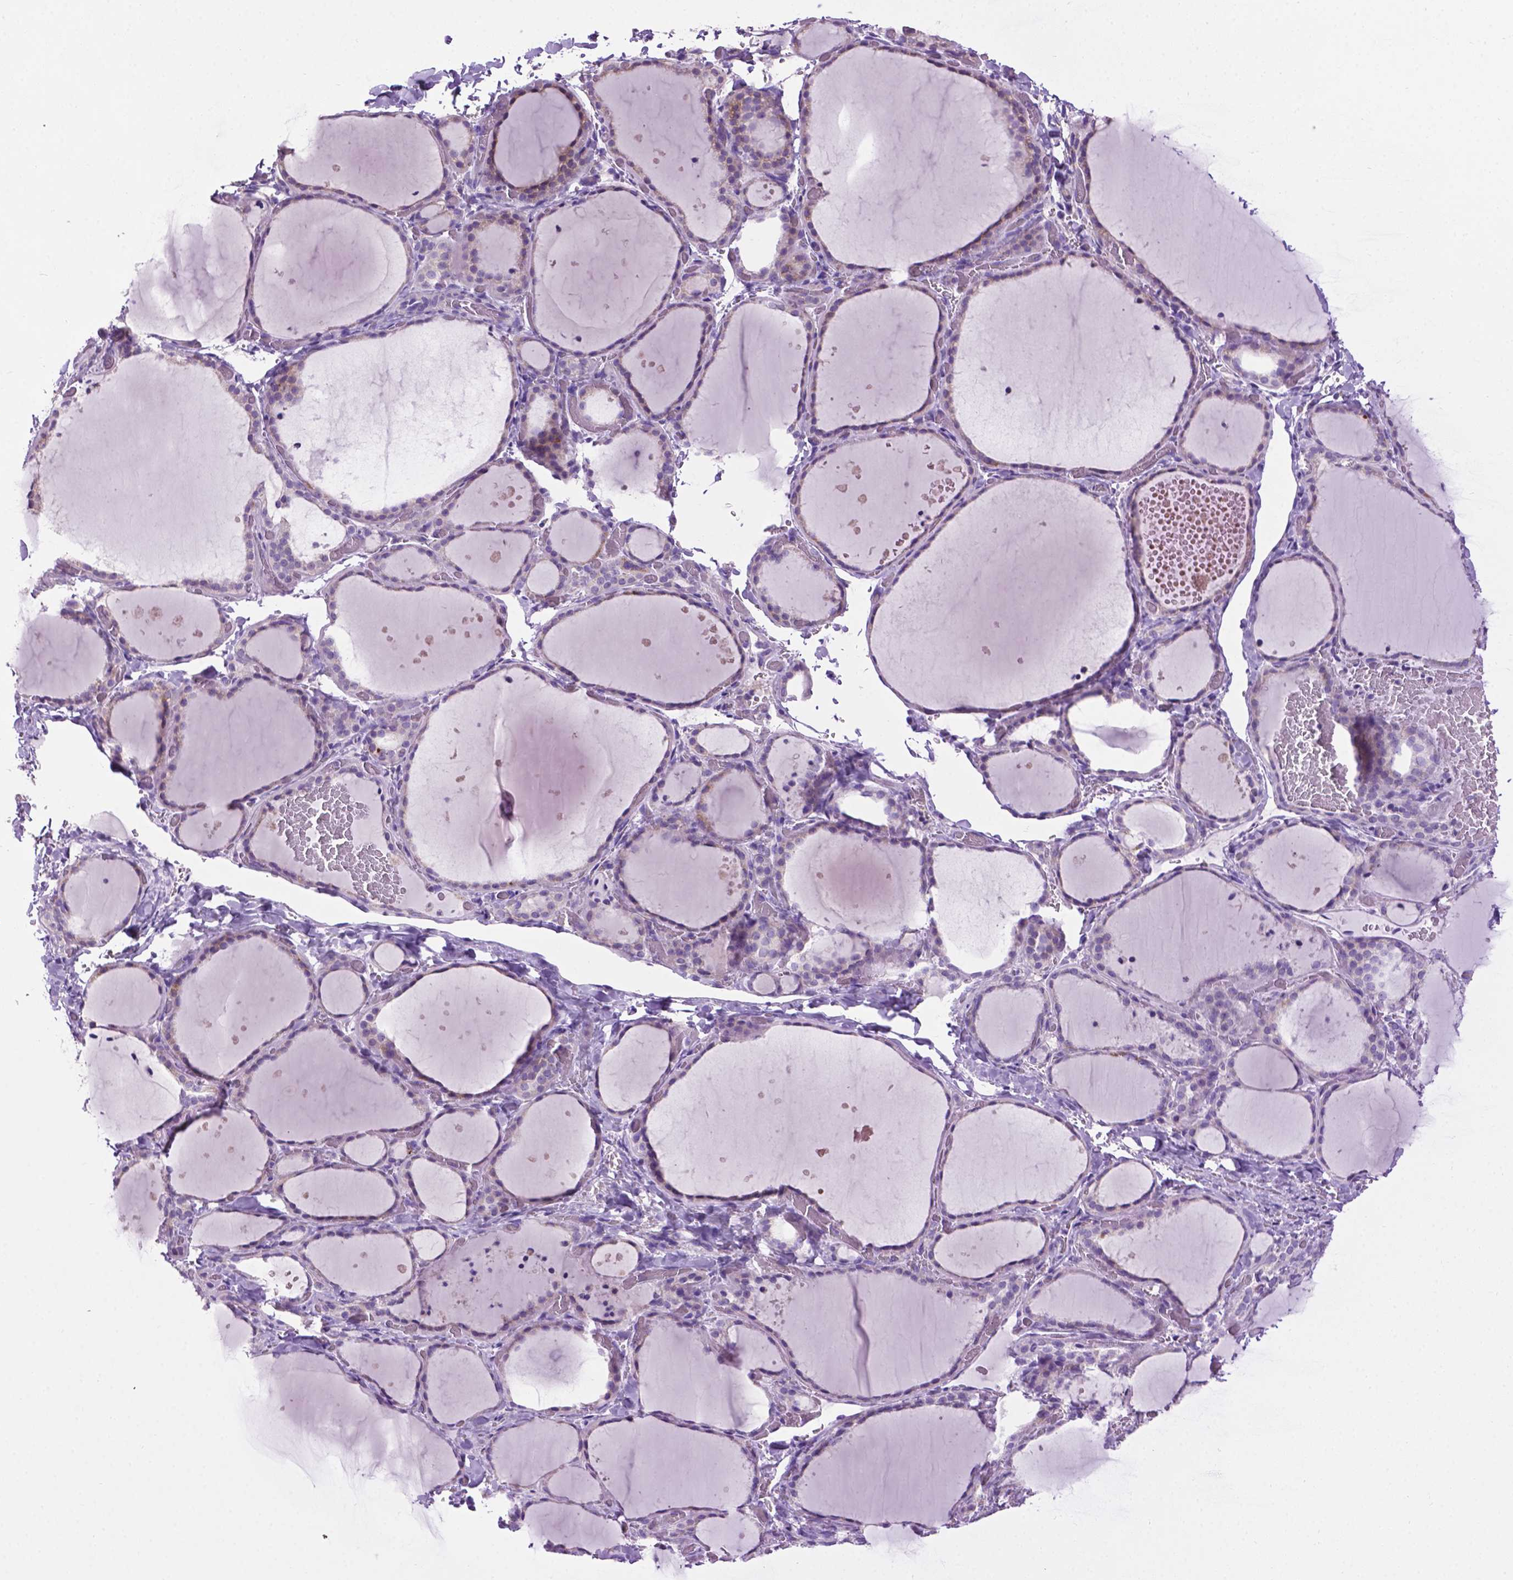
{"staining": {"intensity": "negative", "quantity": "none", "location": "none"}, "tissue": "thyroid gland", "cell_type": "Glandular cells", "image_type": "normal", "snomed": [{"axis": "morphology", "description": "Normal tissue, NOS"}, {"axis": "topography", "description": "Thyroid gland"}], "caption": "The immunohistochemistry image has no significant positivity in glandular cells of thyroid gland.", "gene": "TMEM132E", "patient": {"sex": "female", "age": 36}}